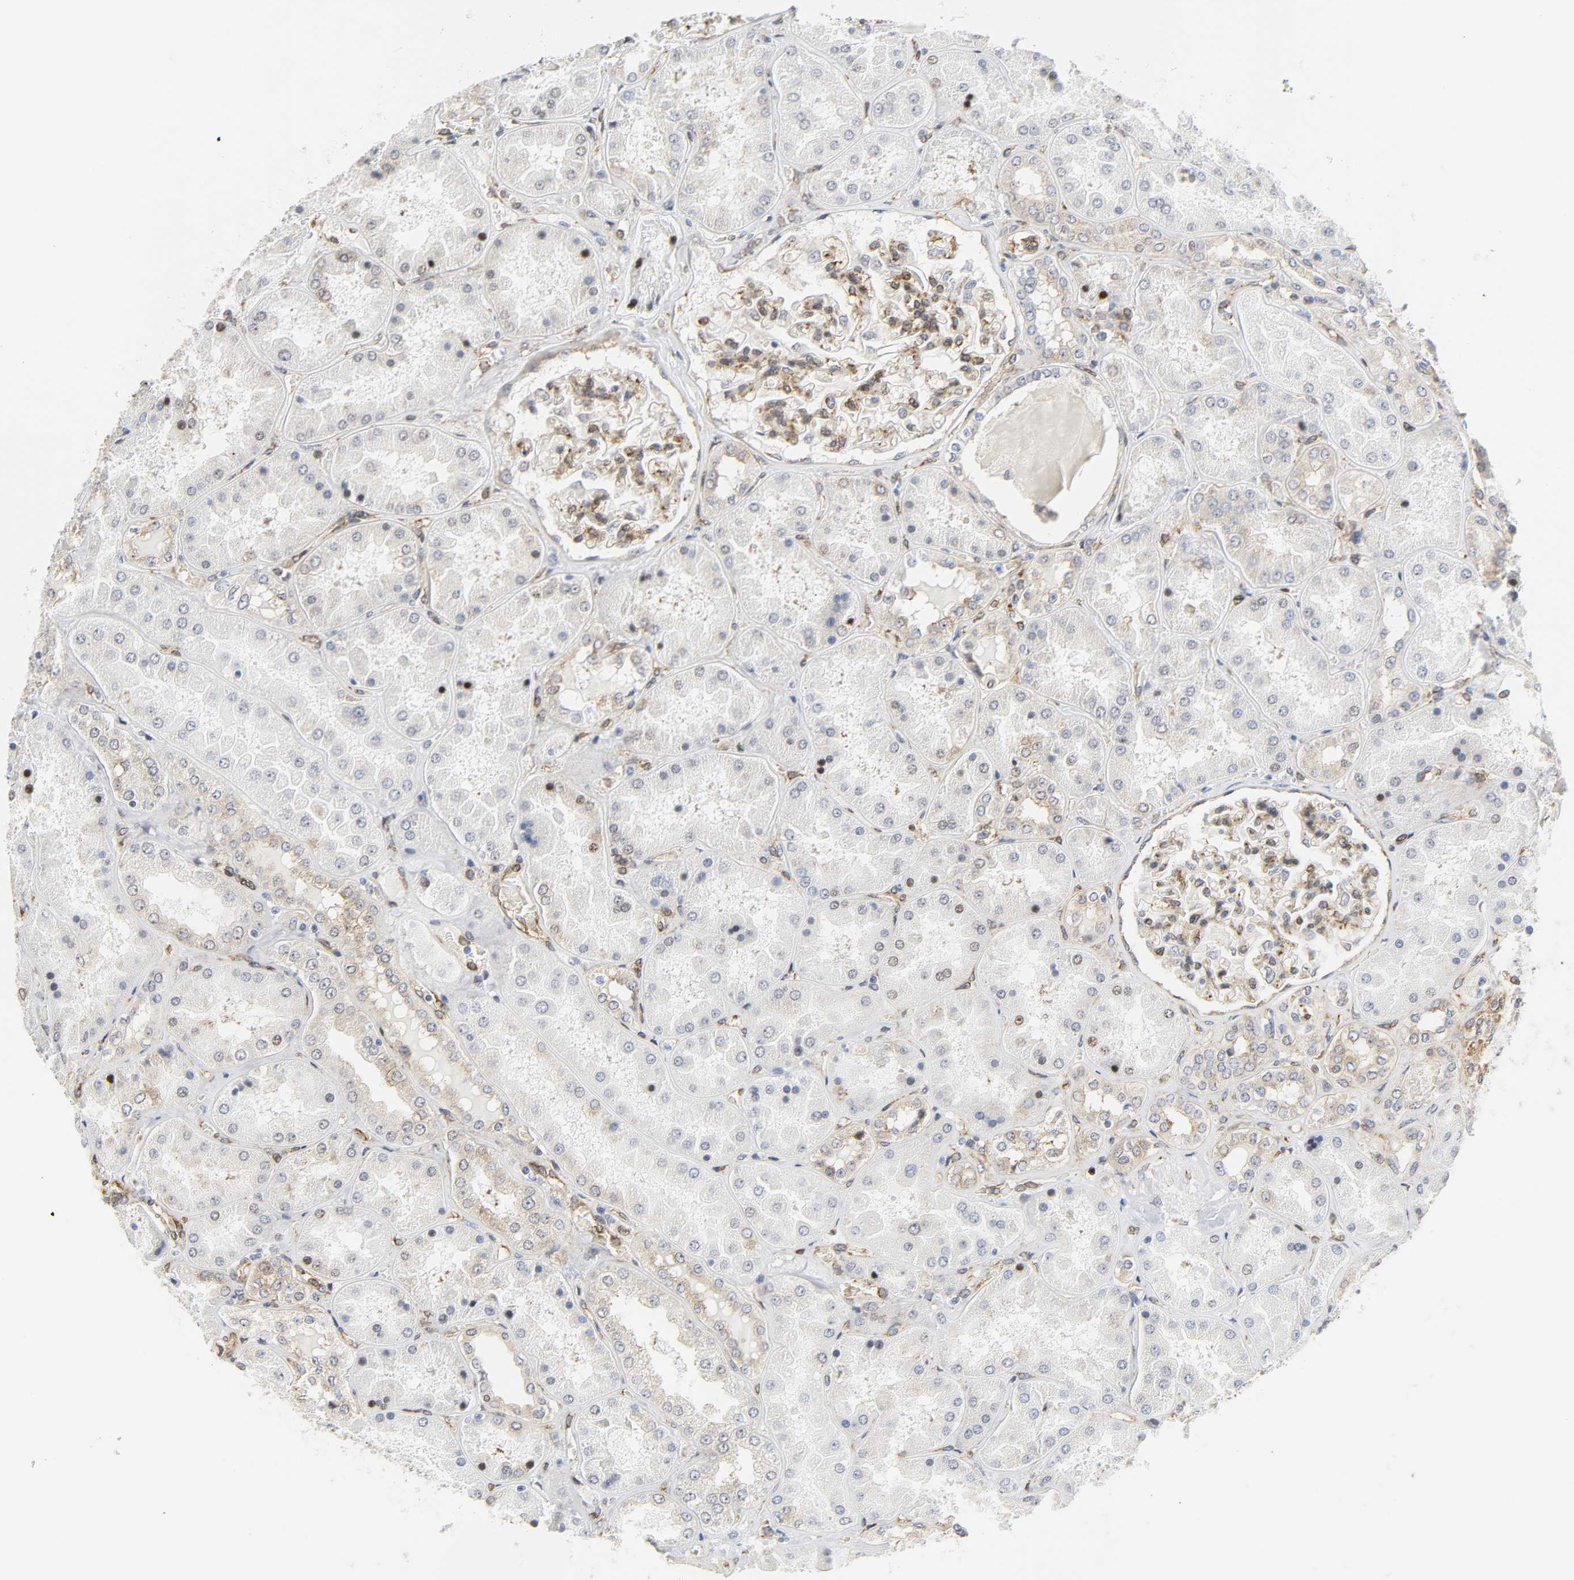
{"staining": {"intensity": "moderate", "quantity": ">75%", "location": "cytoplasmic/membranous"}, "tissue": "kidney", "cell_type": "Cells in glomeruli", "image_type": "normal", "snomed": [{"axis": "morphology", "description": "Normal tissue, NOS"}, {"axis": "topography", "description": "Kidney"}], "caption": "Protein expression analysis of benign kidney shows moderate cytoplasmic/membranous positivity in about >75% of cells in glomeruli. (brown staining indicates protein expression, while blue staining denotes nuclei).", "gene": "DOCK1", "patient": {"sex": "female", "age": 56}}